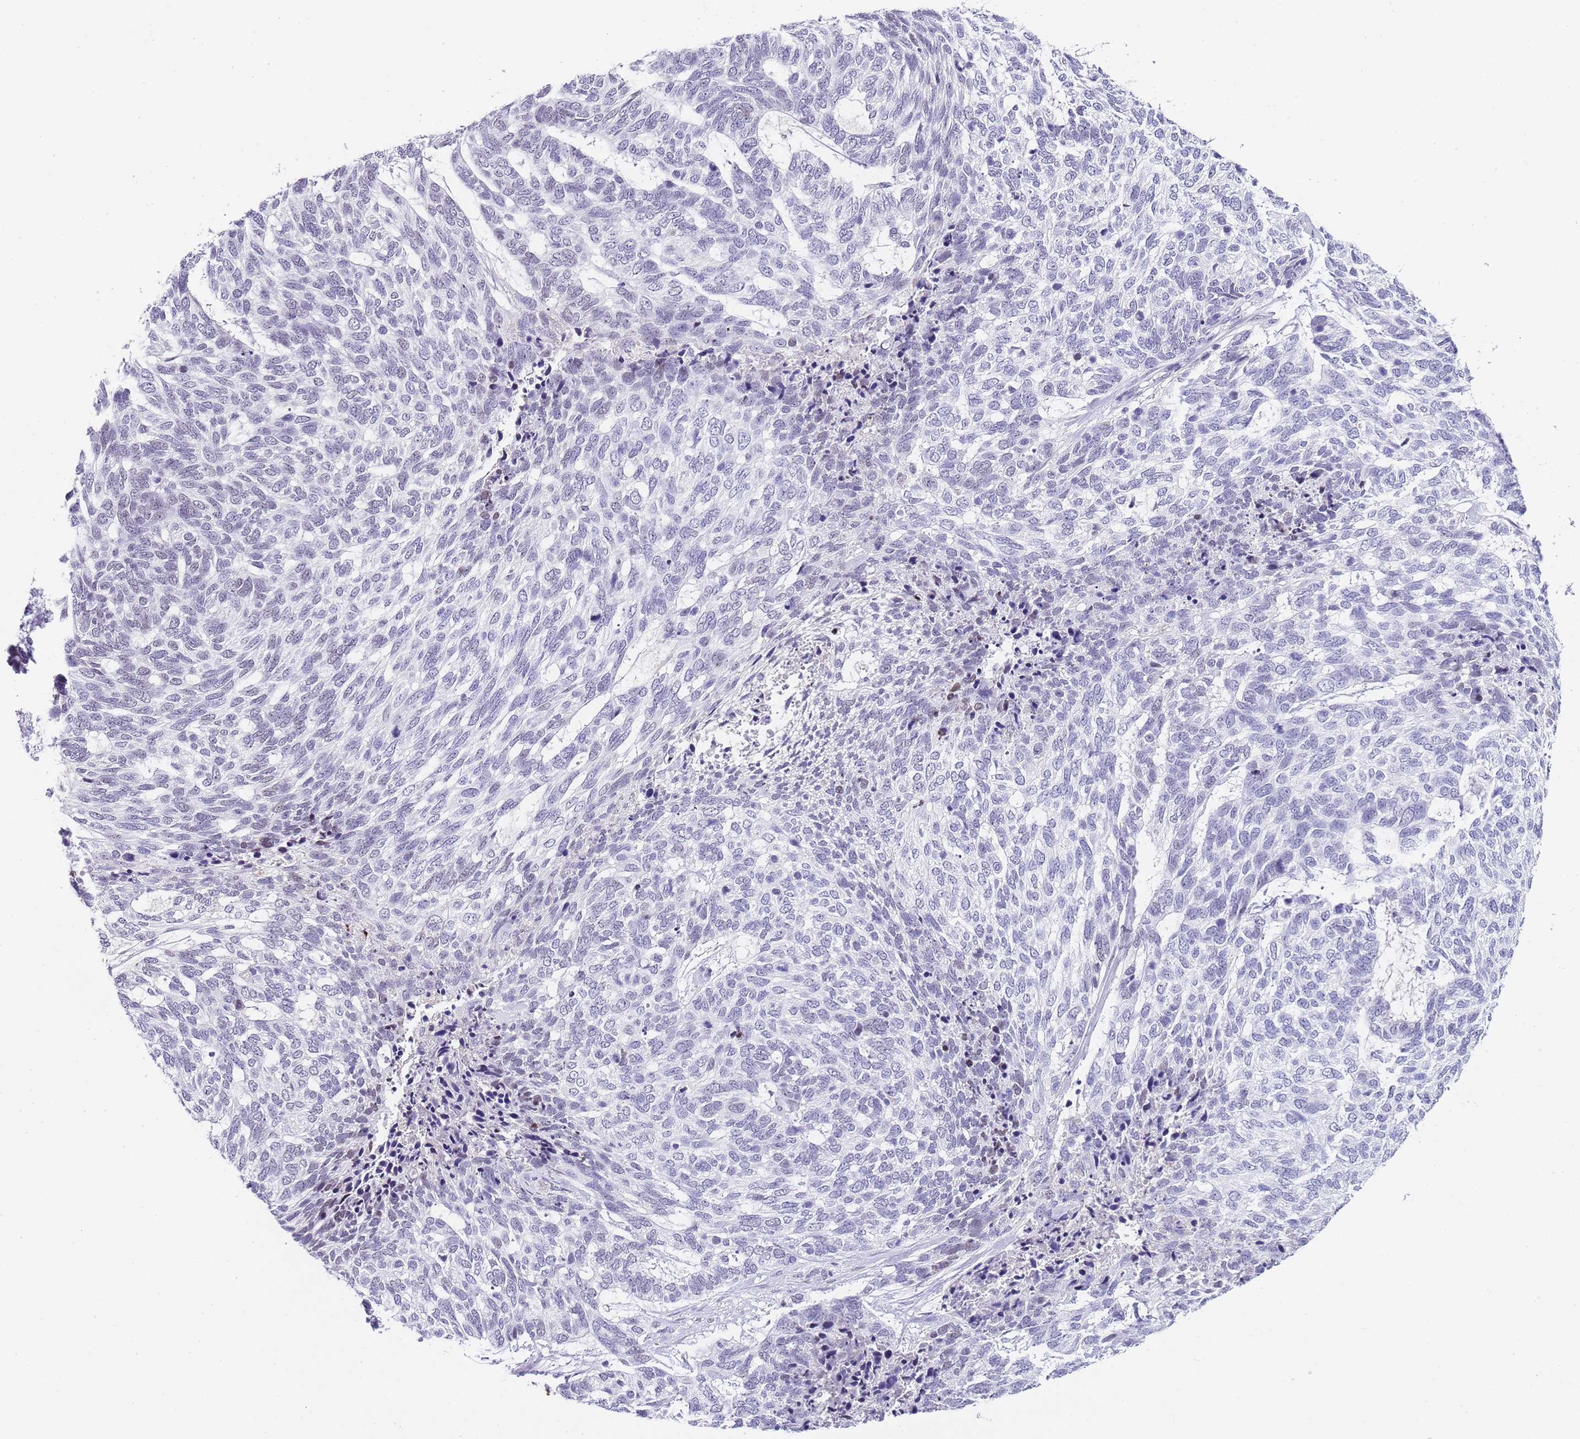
{"staining": {"intensity": "negative", "quantity": "none", "location": "none"}, "tissue": "skin cancer", "cell_type": "Tumor cells", "image_type": "cancer", "snomed": [{"axis": "morphology", "description": "Basal cell carcinoma"}, {"axis": "topography", "description": "Skin"}], "caption": "High magnification brightfield microscopy of skin basal cell carcinoma stained with DAB (3,3'-diaminobenzidine) (brown) and counterstained with hematoxylin (blue): tumor cells show no significant positivity.", "gene": "NOP56", "patient": {"sex": "female", "age": 65}}